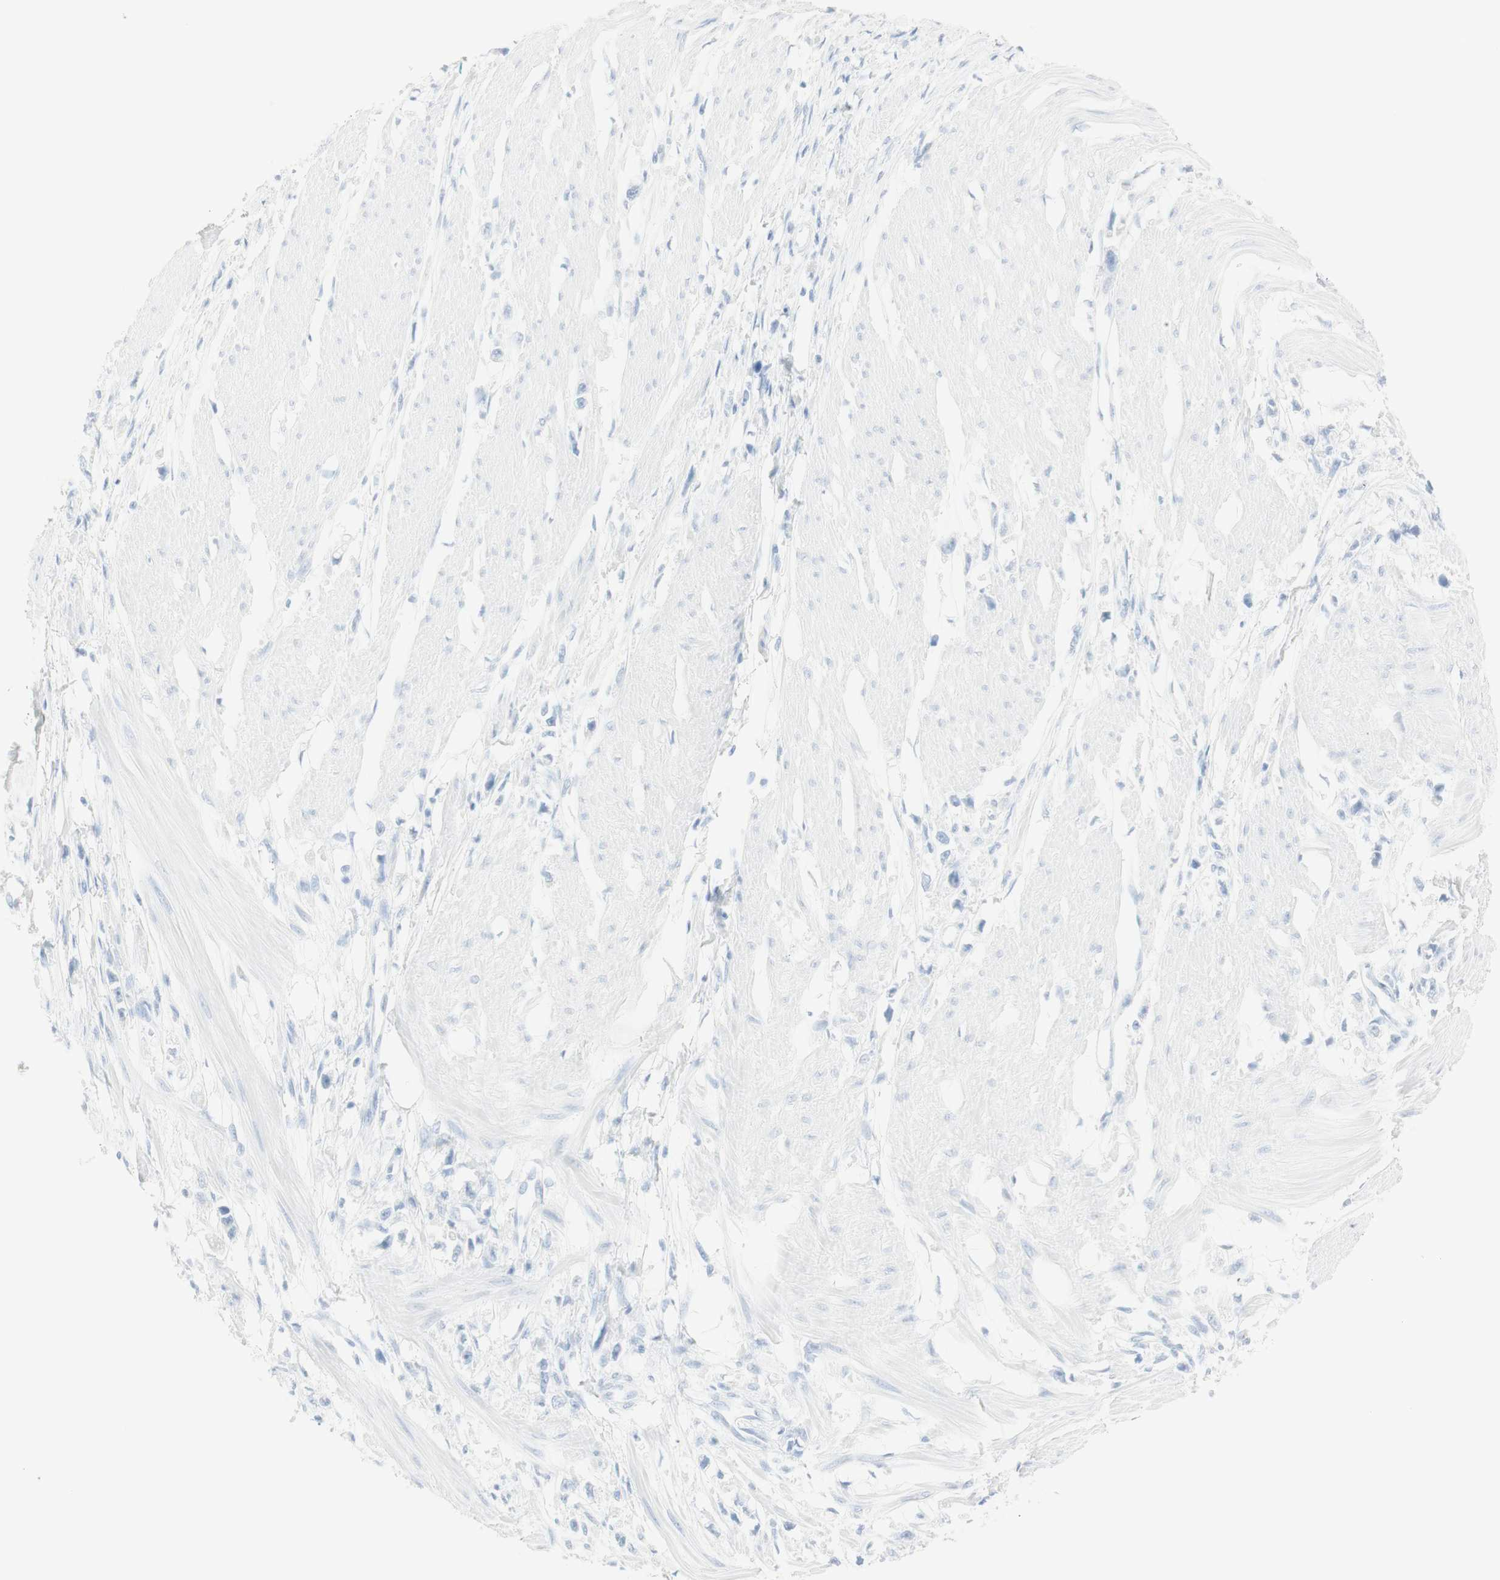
{"staining": {"intensity": "negative", "quantity": "none", "location": "none"}, "tissue": "stomach cancer", "cell_type": "Tumor cells", "image_type": "cancer", "snomed": [{"axis": "morphology", "description": "Adenocarcinoma, NOS"}, {"axis": "topography", "description": "Stomach"}], "caption": "DAB (3,3'-diaminobenzidine) immunohistochemical staining of stomach cancer (adenocarcinoma) demonstrates no significant expression in tumor cells.", "gene": "NAPSA", "patient": {"sex": "female", "age": 59}}